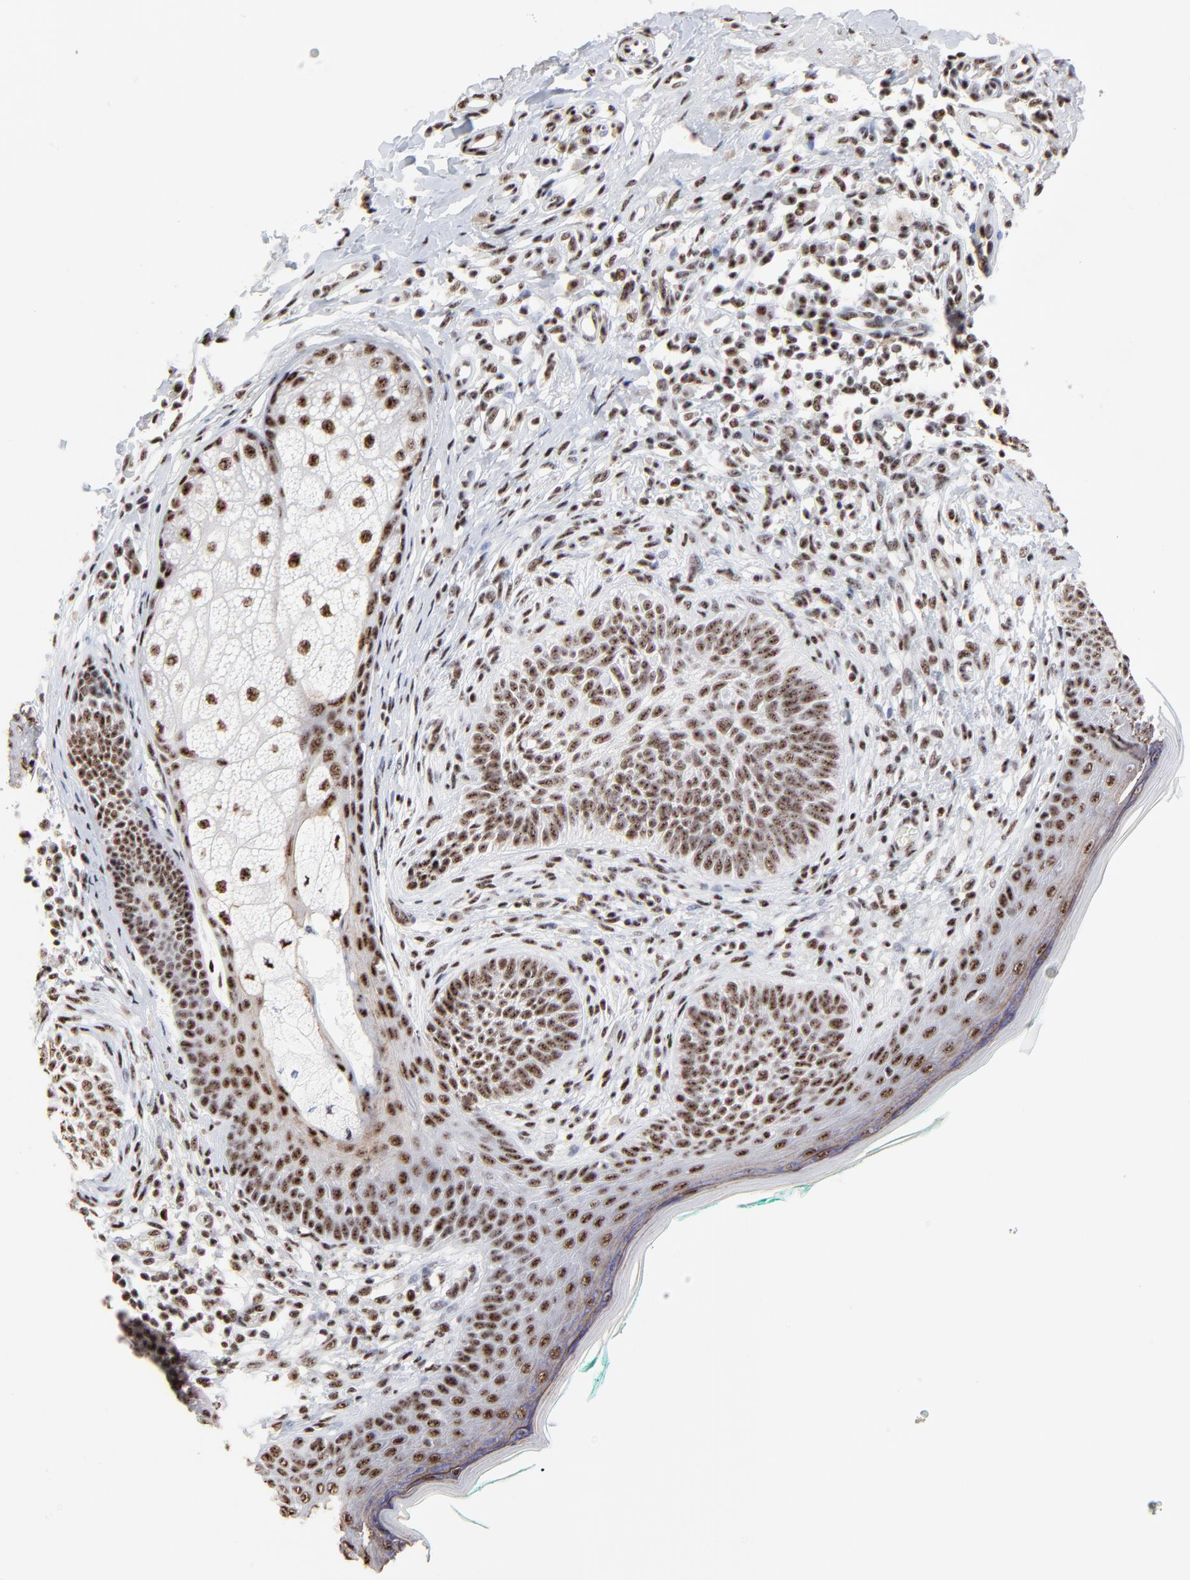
{"staining": {"intensity": "weak", "quantity": ">75%", "location": "nuclear"}, "tissue": "skin cancer", "cell_type": "Tumor cells", "image_type": "cancer", "snomed": [{"axis": "morphology", "description": "Normal tissue, NOS"}, {"axis": "morphology", "description": "Basal cell carcinoma"}, {"axis": "topography", "description": "Skin"}], "caption": "Skin cancer (basal cell carcinoma) stained with a protein marker demonstrates weak staining in tumor cells.", "gene": "MBD4", "patient": {"sex": "male", "age": 76}}